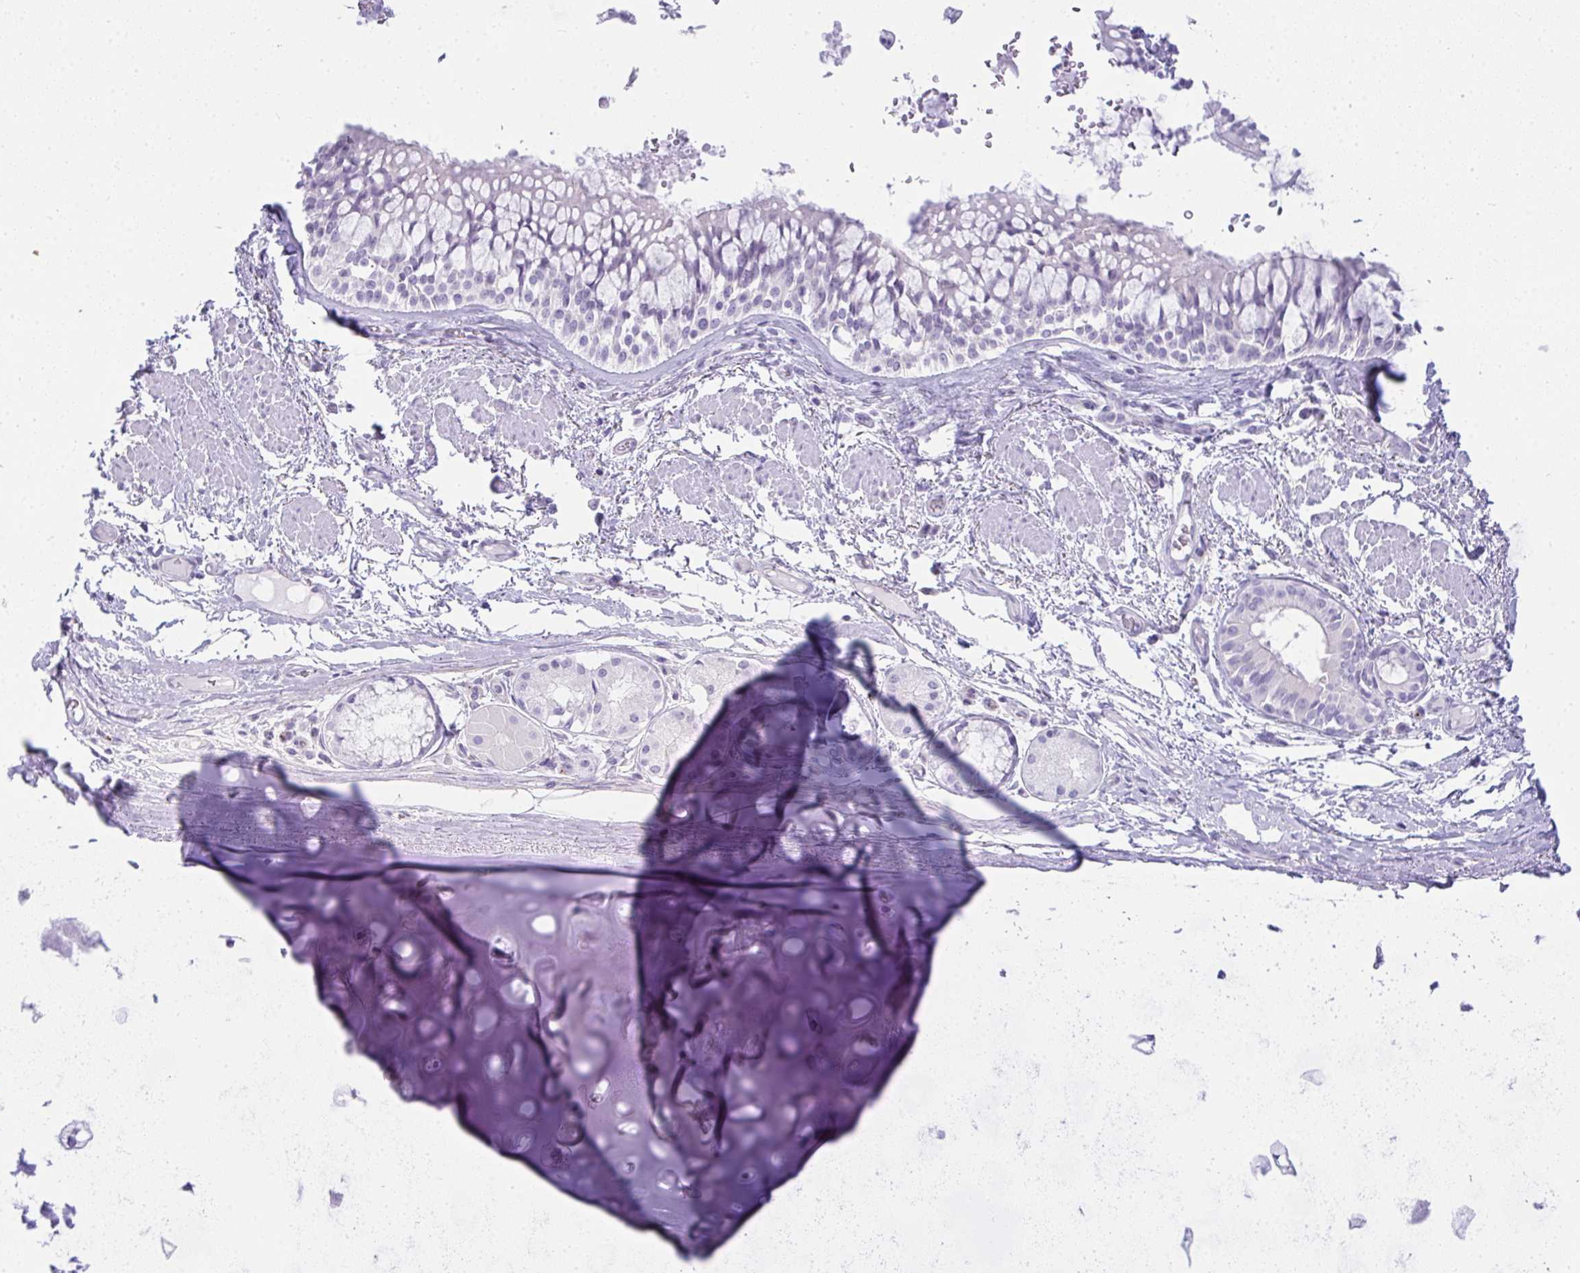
{"staining": {"intensity": "negative", "quantity": "none", "location": "none"}, "tissue": "soft tissue", "cell_type": "Chondrocytes", "image_type": "normal", "snomed": [{"axis": "morphology", "description": "Normal tissue, NOS"}, {"axis": "topography", "description": "Cartilage tissue"}, {"axis": "topography", "description": "Bronchus"}], "caption": "Immunohistochemistry of normal soft tissue exhibits no staining in chondrocytes. The staining was performed using DAB to visualize the protein expression in brown, while the nuclei were stained in blue with hematoxylin (Magnification: 20x).", "gene": "RASL10A", "patient": {"sex": "male", "age": 64}}